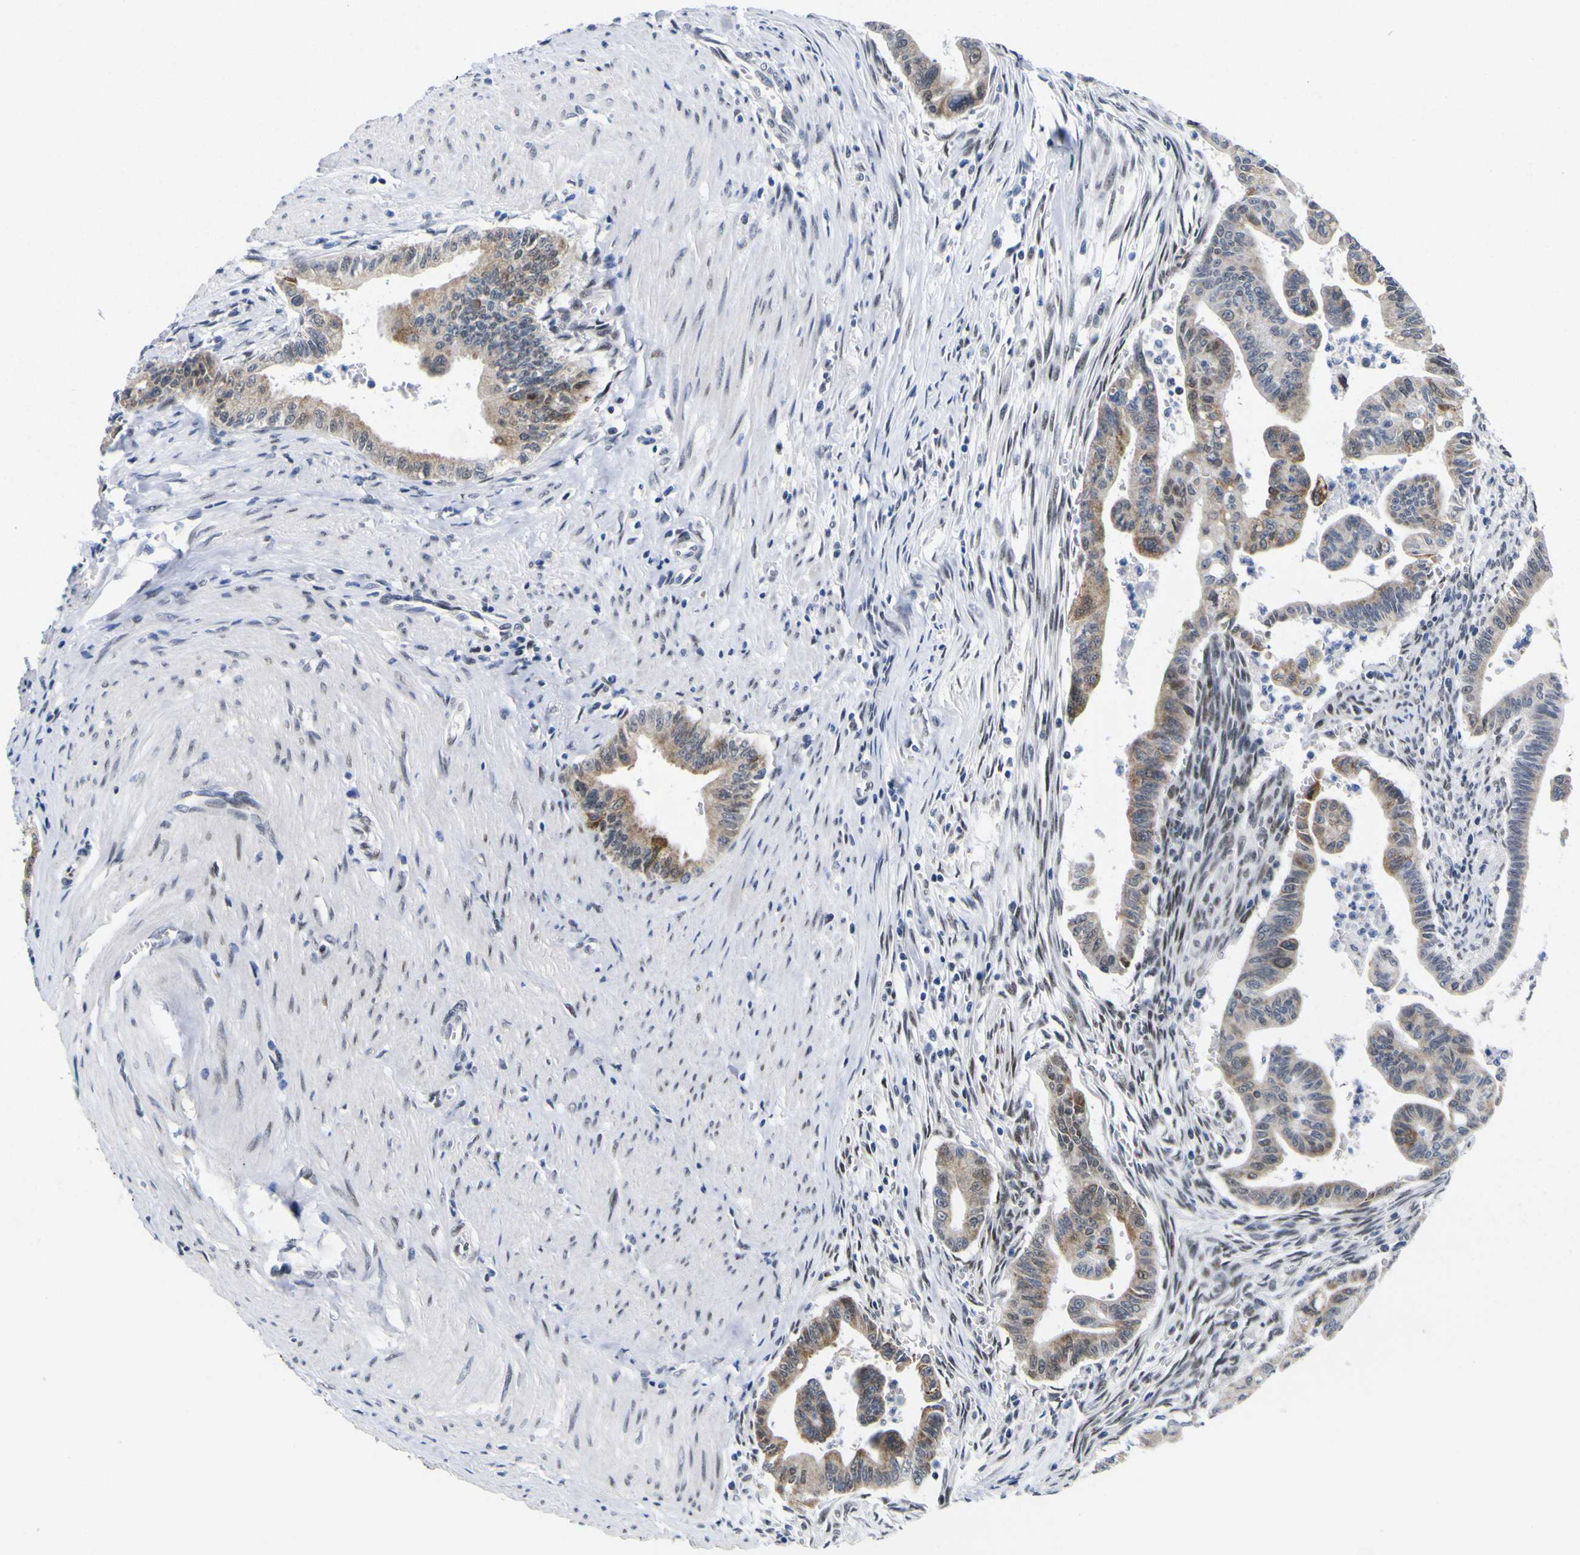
{"staining": {"intensity": "moderate", "quantity": ">75%", "location": "cytoplasmic/membranous"}, "tissue": "pancreatic cancer", "cell_type": "Tumor cells", "image_type": "cancer", "snomed": [{"axis": "morphology", "description": "Adenocarcinoma, NOS"}, {"axis": "topography", "description": "Pancreas"}], "caption": "About >75% of tumor cells in pancreatic cancer (adenocarcinoma) reveal moderate cytoplasmic/membranous protein positivity as visualized by brown immunohistochemical staining.", "gene": "MBD3", "patient": {"sex": "male", "age": 70}}